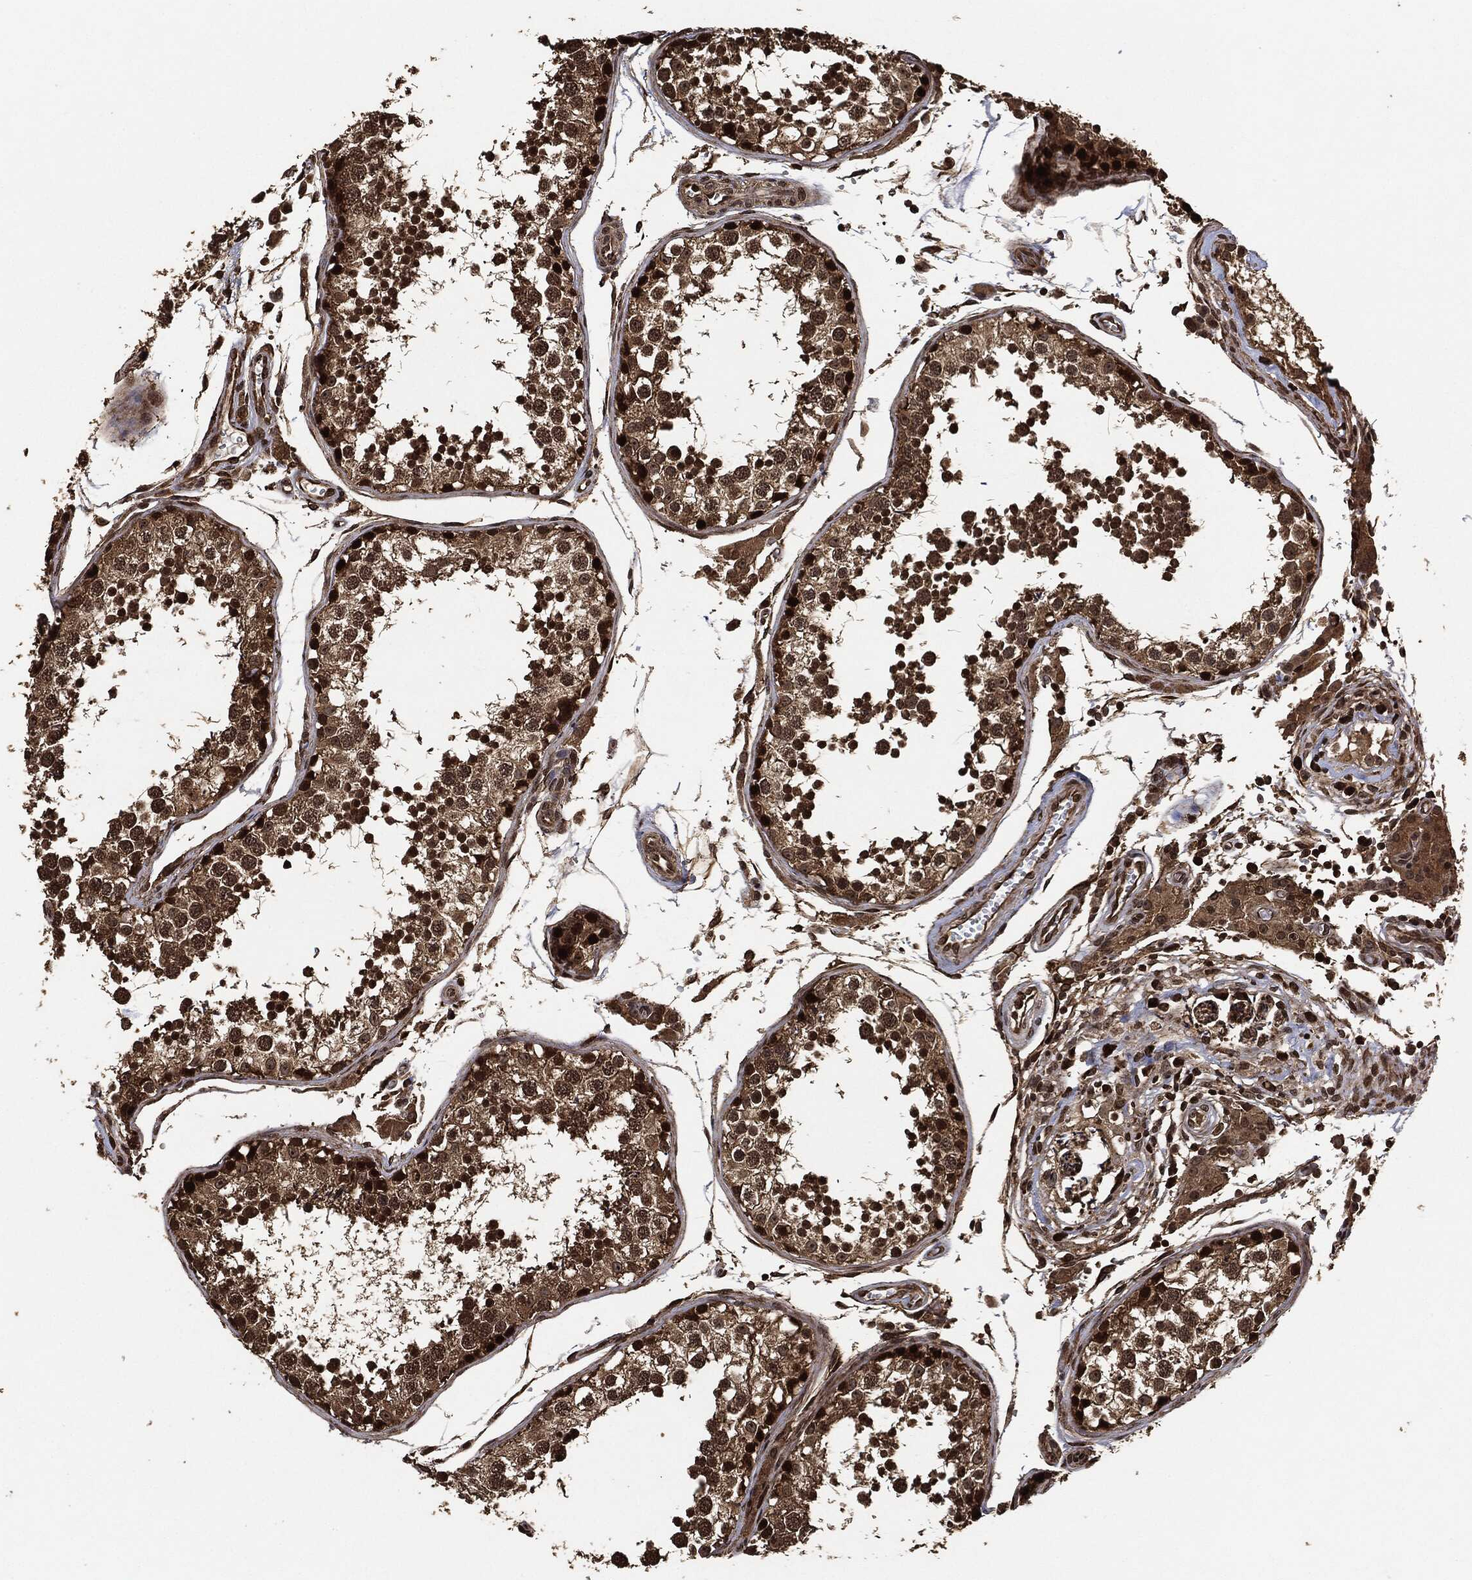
{"staining": {"intensity": "moderate", "quantity": ">75%", "location": "cytoplasmic/membranous,nuclear"}, "tissue": "testis", "cell_type": "Cells in seminiferous ducts", "image_type": "normal", "snomed": [{"axis": "morphology", "description": "Normal tissue, NOS"}, {"axis": "topography", "description": "Testis"}], "caption": "Immunohistochemistry (IHC) image of unremarkable testis: testis stained using immunohistochemistry (IHC) reveals medium levels of moderate protein expression localized specifically in the cytoplasmic/membranous,nuclear of cells in seminiferous ducts, appearing as a cytoplasmic/membranous,nuclear brown color.", "gene": "PDK1", "patient": {"sex": "male", "age": 29}}